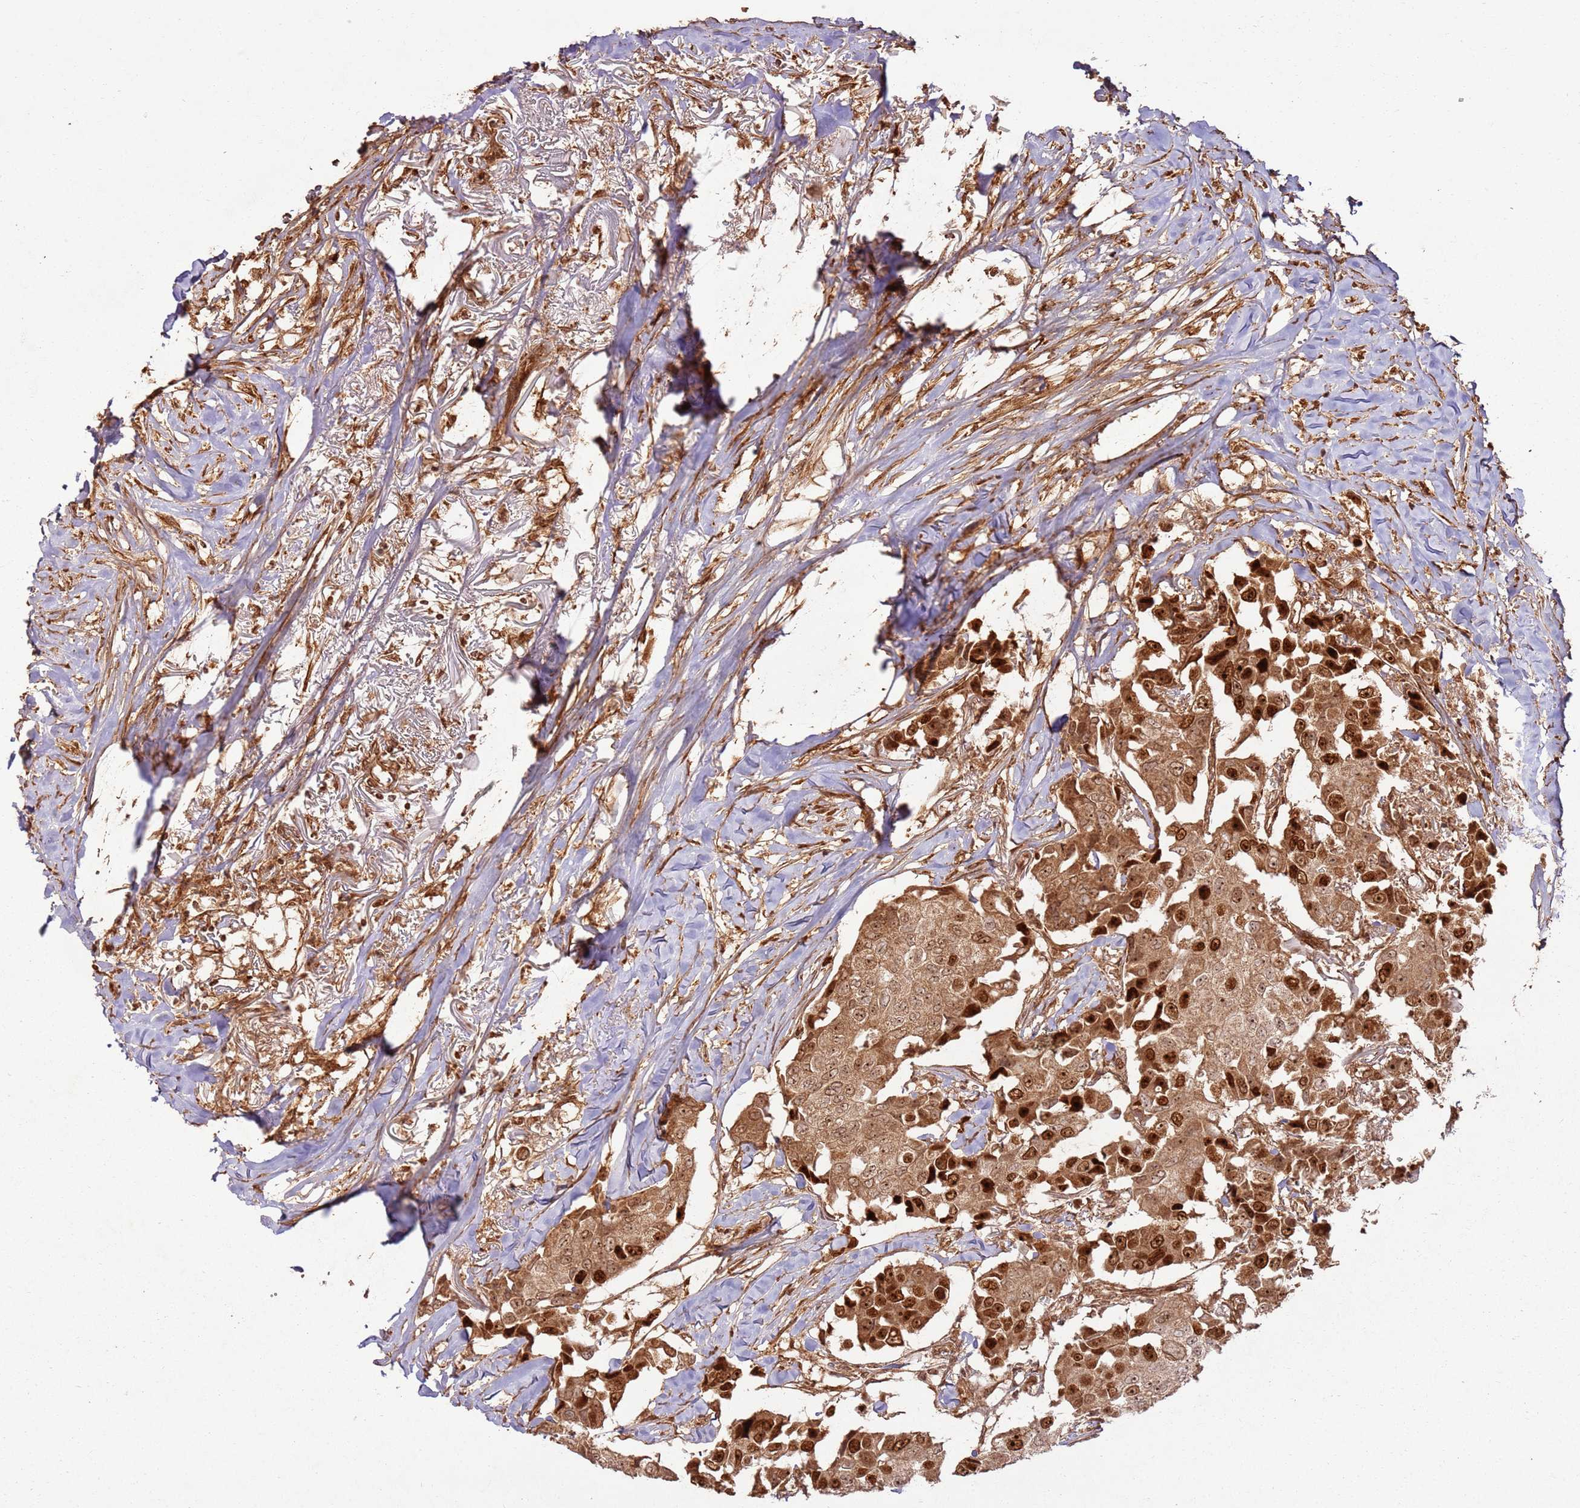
{"staining": {"intensity": "strong", "quantity": ">75%", "location": "cytoplasmic/membranous,nuclear"}, "tissue": "breast cancer", "cell_type": "Tumor cells", "image_type": "cancer", "snomed": [{"axis": "morphology", "description": "Duct carcinoma"}, {"axis": "topography", "description": "Breast"}], "caption": "Protein staining demonstrates strong cytoplasmic/membranous and nuclear expression in about >75% of tumor cells in invasive ductal carcinoma (breast).", "gene": "TBC1D13", "patient": {"sex": "female", "age": 80}}